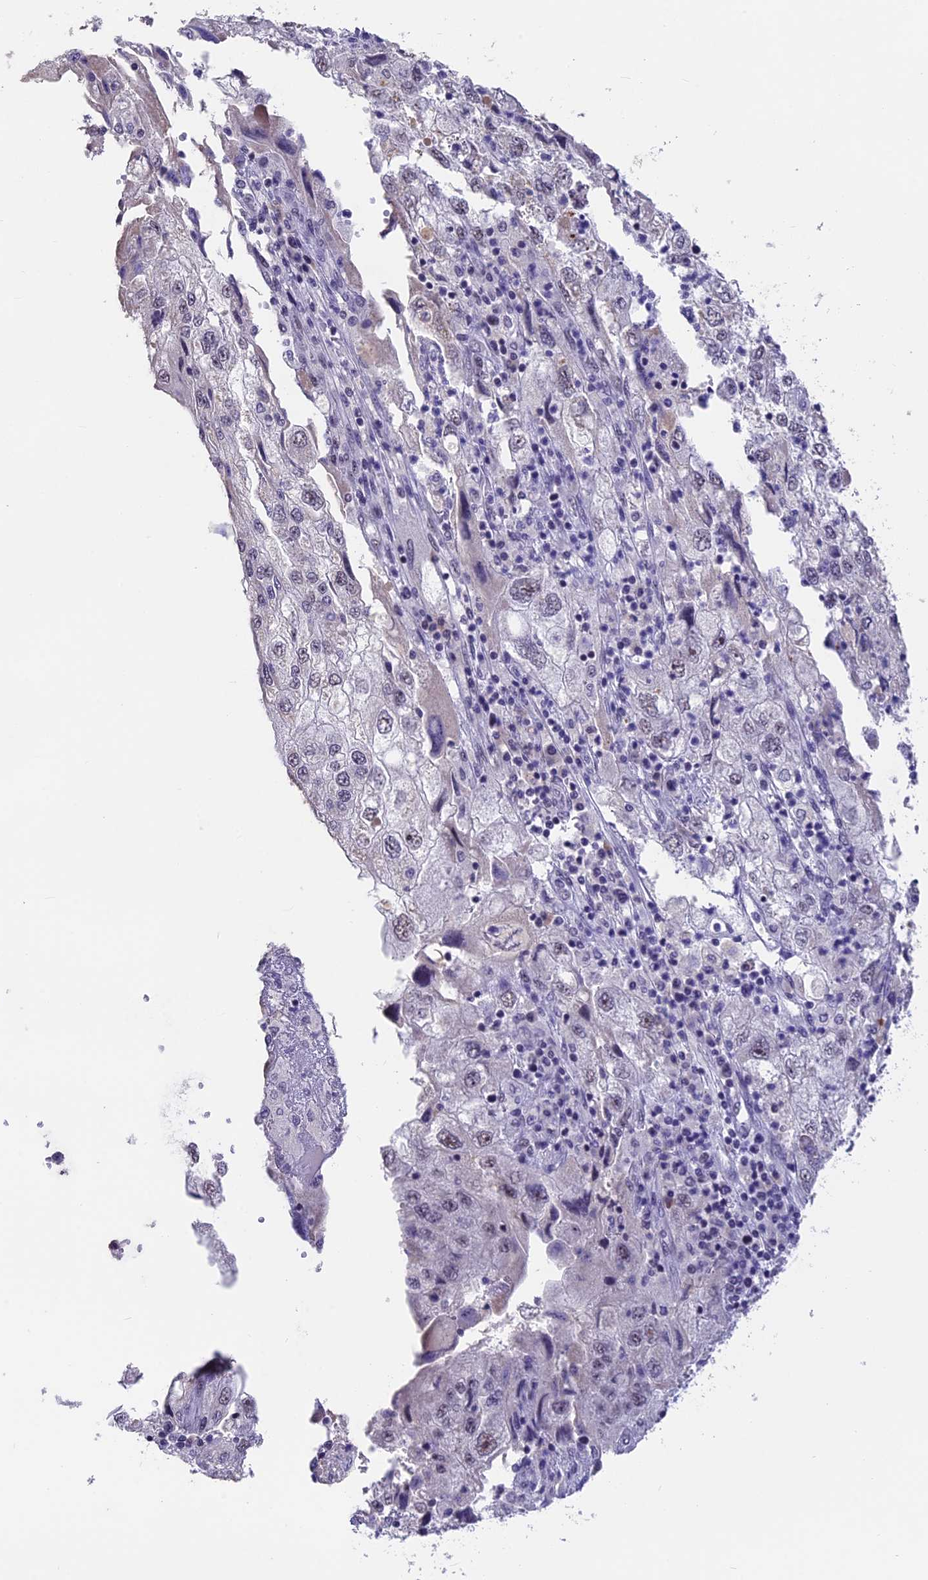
{"staining": {"intensity": "weak", "quantity": "<25%", "location": "nuclear"}, "tissue": "endometrial cancer", "cell_type": "Tumor cells", "image_type": "cancer", "snomed": [{"axis": "morphology", "description": "Adenocarcinoma, NOS"}, {"axis": "topography", "description": "Endometrium"}], "caption": "A high-resolution micrograph shows immunohistochemistry staining of adenocarcinoma (endometrial), which displays no significant expression in tumor cells.", "gene": "SETD2", "patient": {"sex": "female", "age": 49}}